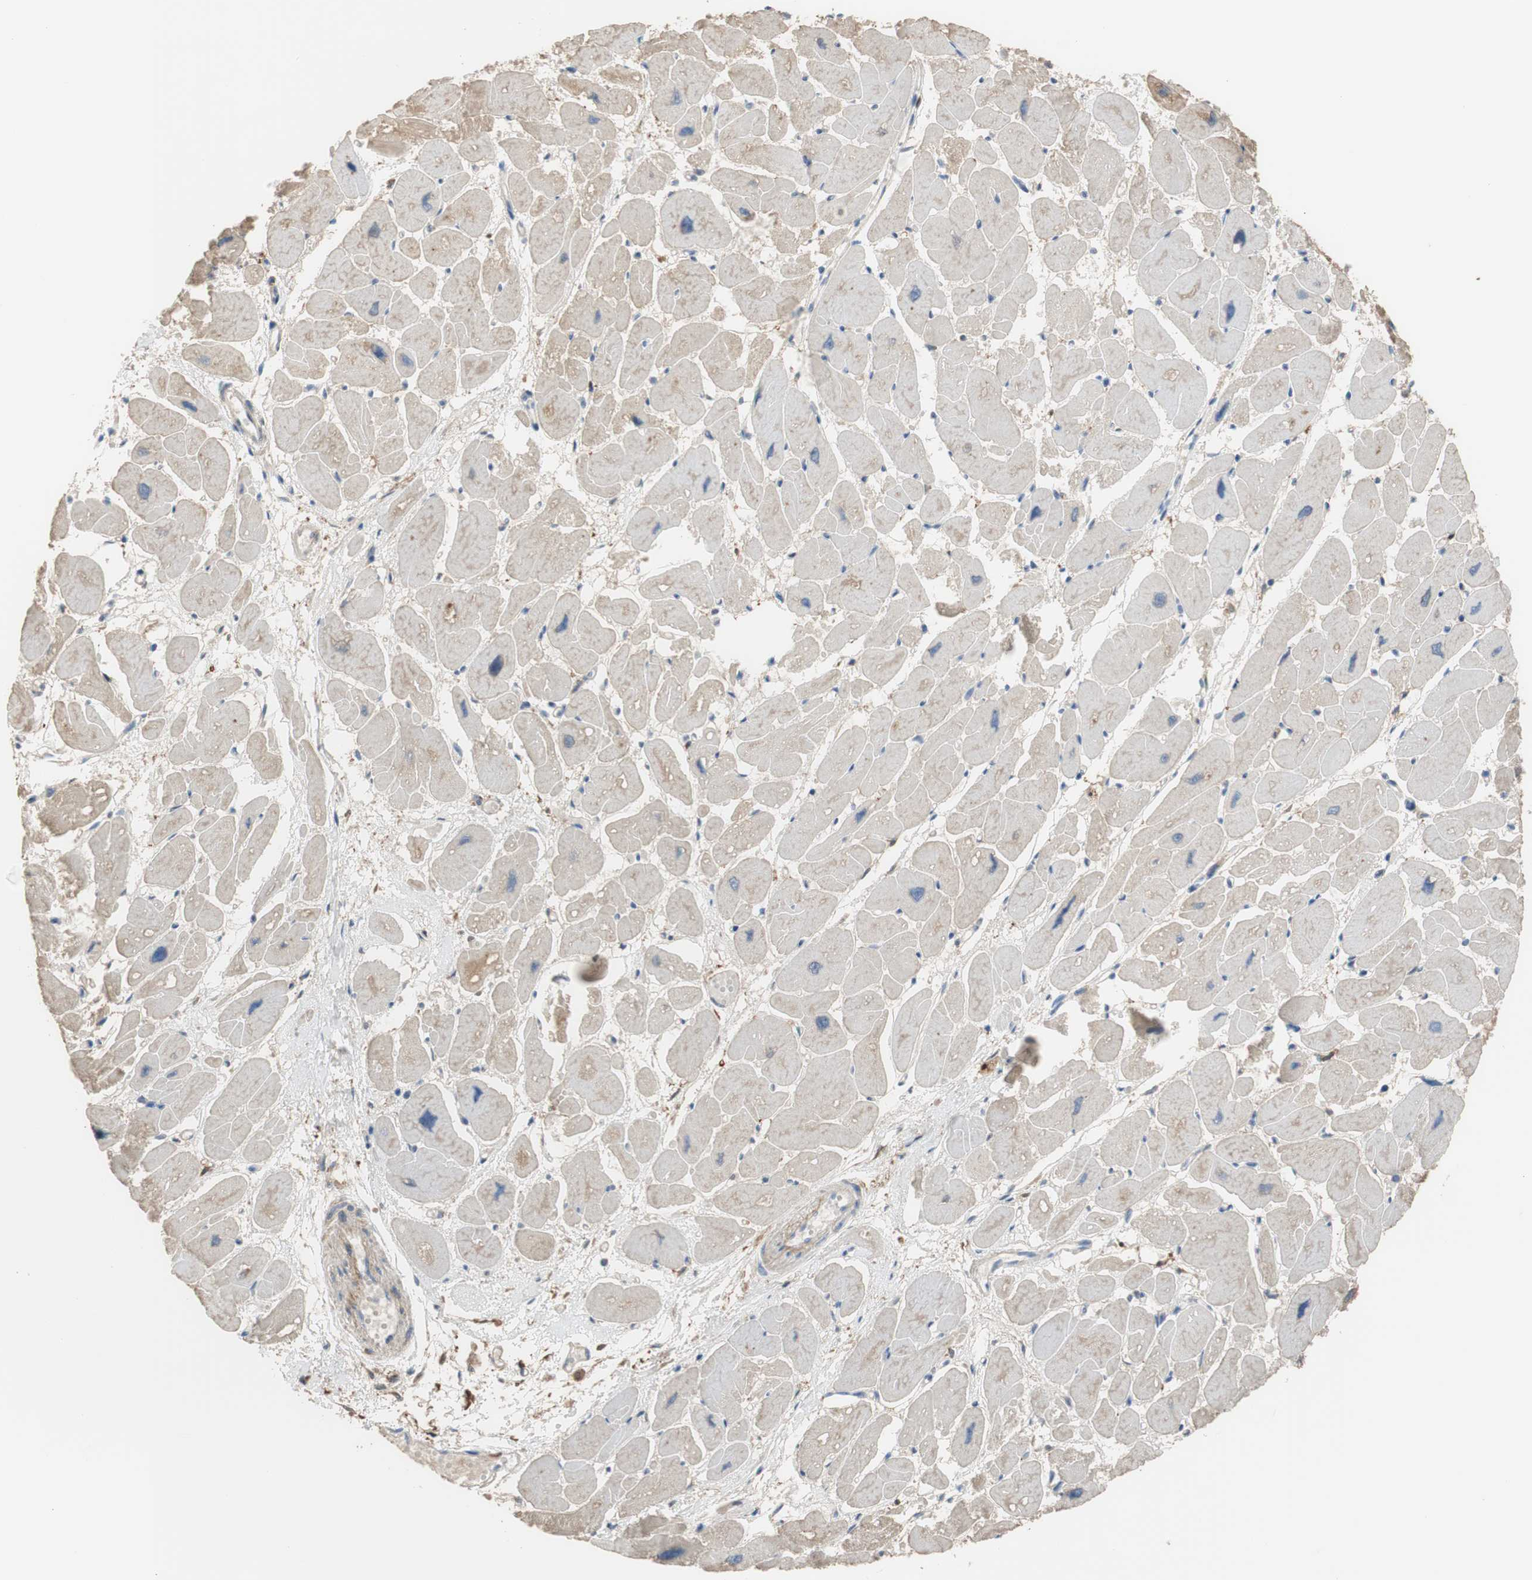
{"staining": {"intensity": "moderate", "quantity": "25%-75%", "location": "cytoplasmic/membranous"}, "tissue": "heart muscle", "cell_type": "Cardiomyocytes", "image_type": "normal", "snomed": [{"axis": "morphology", "description": "Normal tissue, NOS"}, {"axis": "topography", "description": "Heart"}], "caption": "Heart muscle stained with DAB (3,3'-diaminobenzidine) immunohistochemistry (IHC) reveals medium levels of moderate cytoplasmic/membranous expression in about 25%-75% of cardiomyocytes.", "gene": "ALDH1A2", "patient": {"sex": "female", "age": 54}}